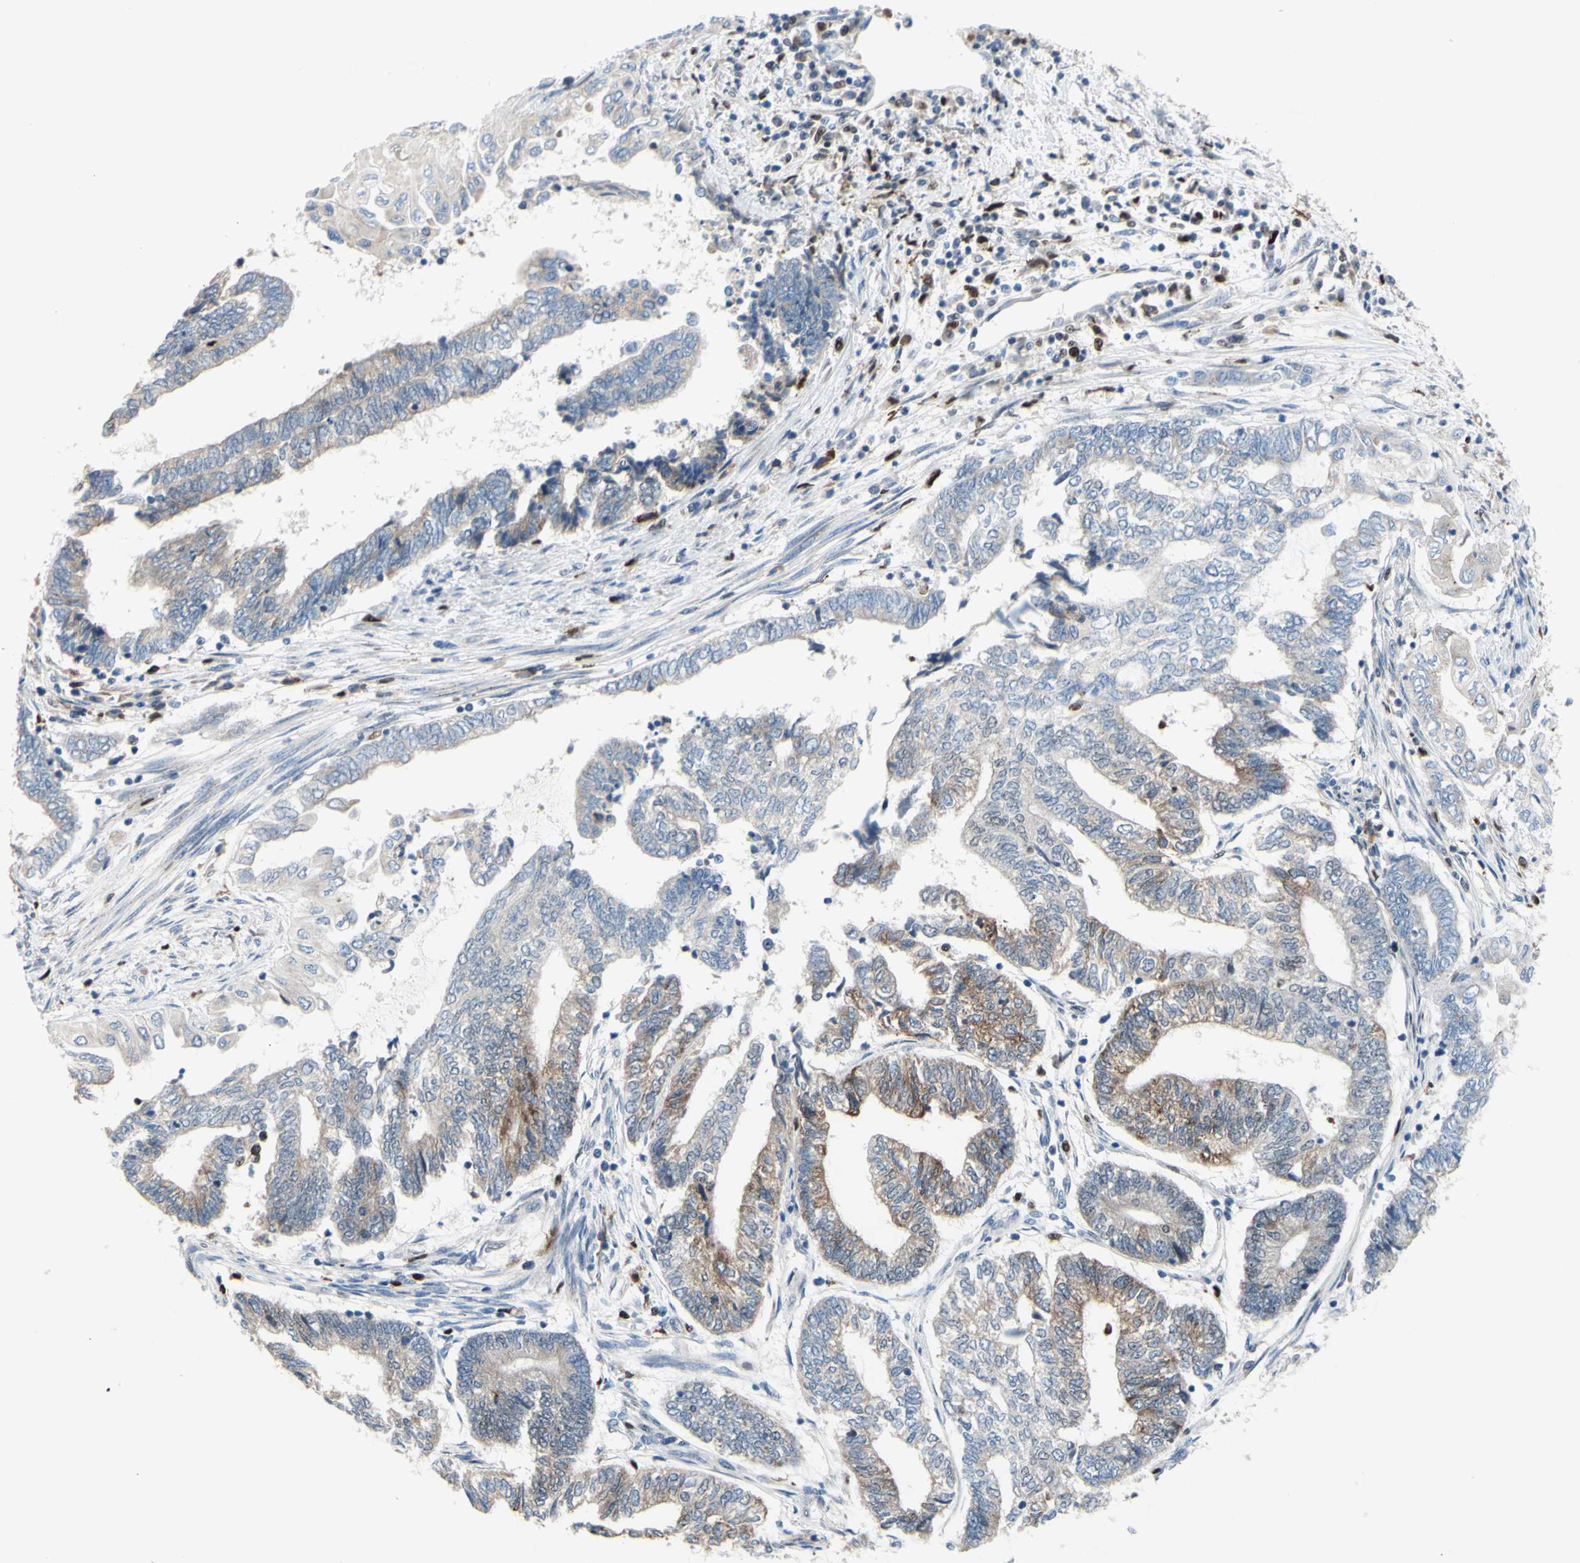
{"staining": {"intensity": "weak", "quantity": "<25%", "location": "cytoplasmic/membranous"}, "tissue": "endometrial cancer", "cell_type": "Tumor cells", "image_type": "cancer", "snomed": [{"axis": "morphology", "description": "Adenocarcinoma, NOS"}, {"axis": "topography", "description": "Uterus"}, {"axis": "topography", "description": "Endometrium"}], "caption": "Adenocarcinoma (endometrial) was stained to show a protein in brown. There is no significant positivity in tumor cells.", "gene": "EED", "patient": {"sex": "female", "age": 70}}